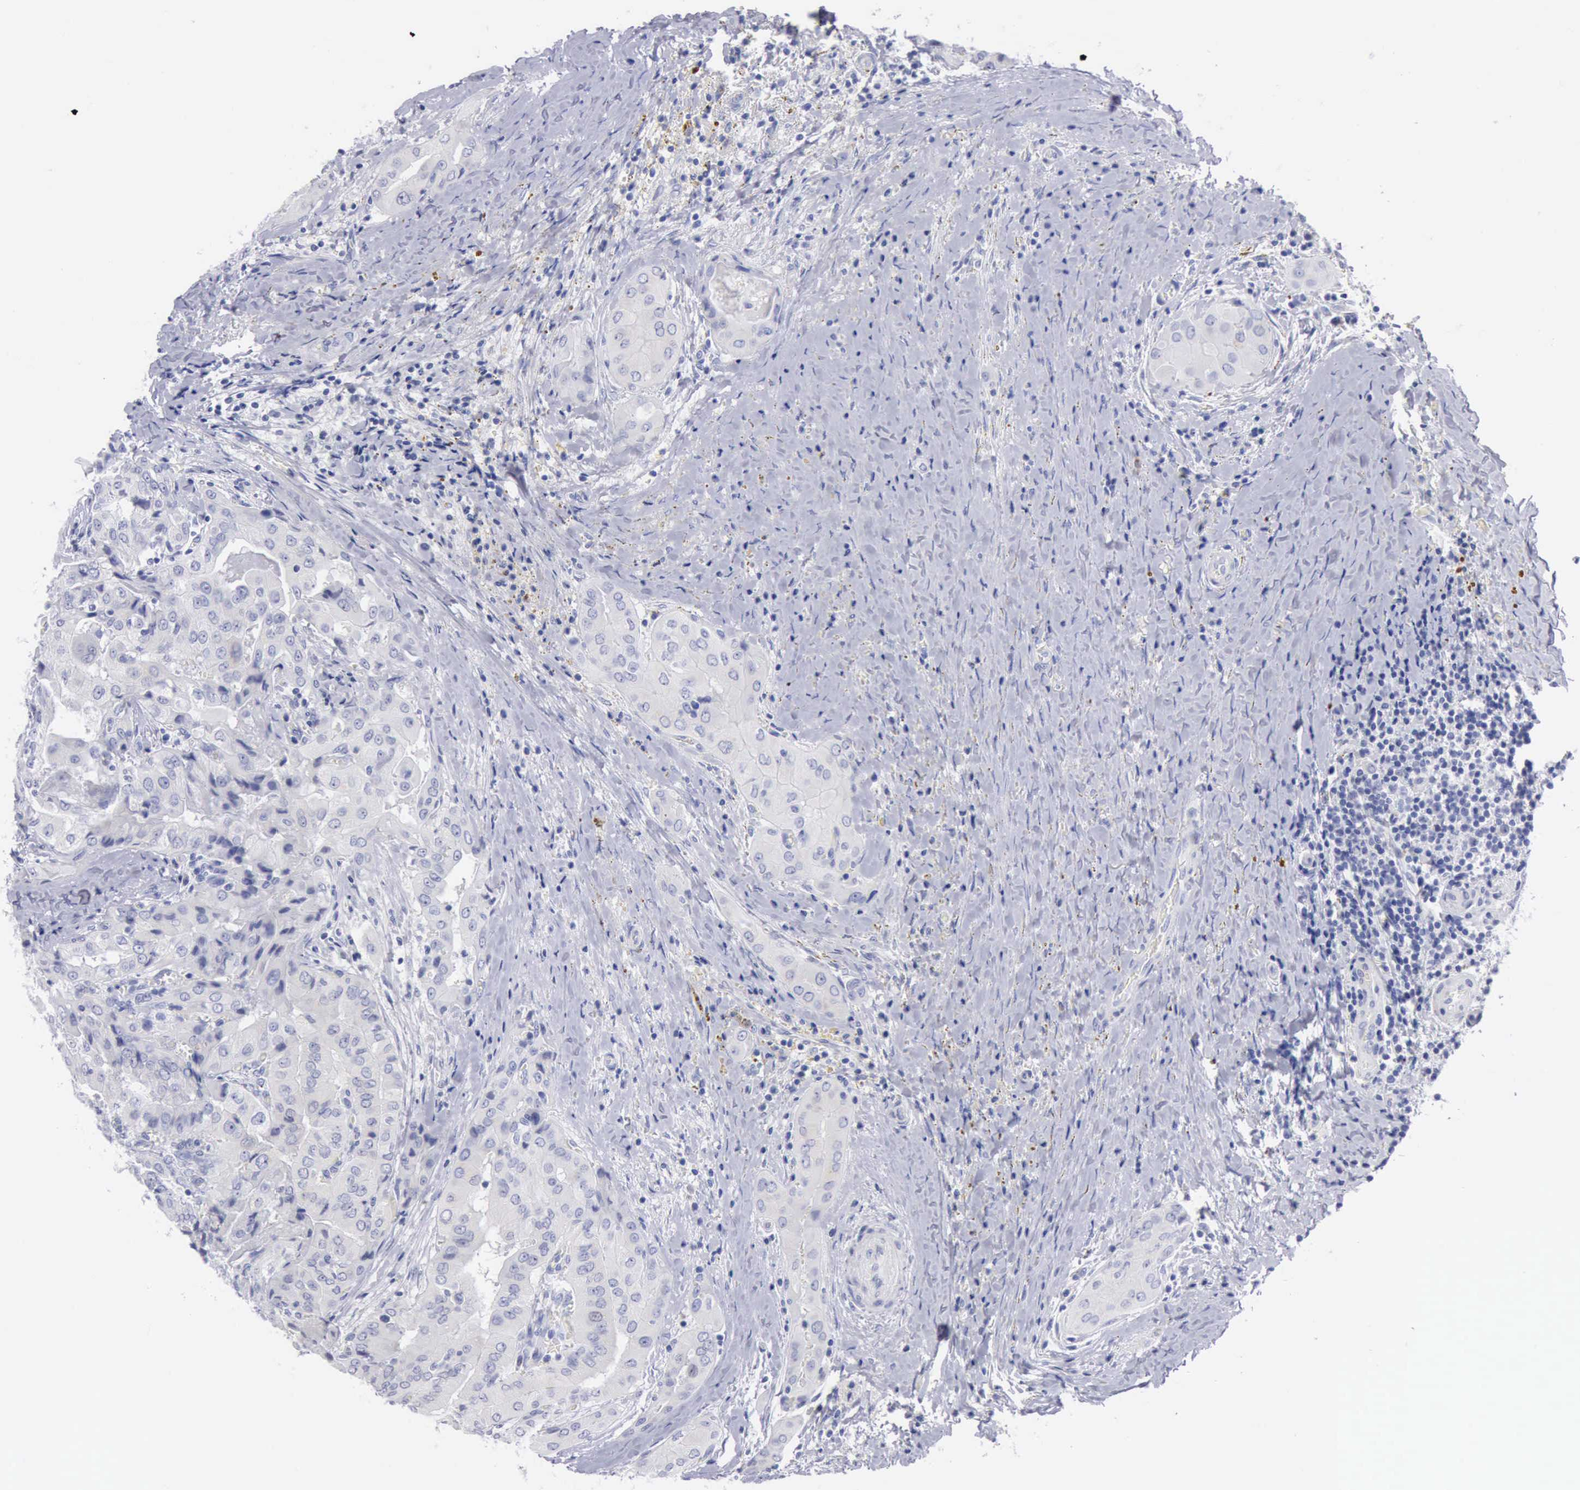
{"staining": {"intensity": "negative", "quantity": "none", "location": "none"}, "tissue": "thyroid cancer", "cell_type": "Tumor cells", "image_type": "cancer", "snomed": [{"axis": "morphology", "description": "Papillary adenocarcinoma, NOS"}, {"axis": "topography", "description": "Thyroid gland"}], "caption": "Immunohistochemical staining of human thyroid cancer (papillary adenocarcinoma) demonstrates no significant expression in tumor cells. (DAB immunohistochemistry visualized using brightfield microscopy, high magnification).", "gene": "ANGEL1", "patient": {"sex": "female", "age": 71}}